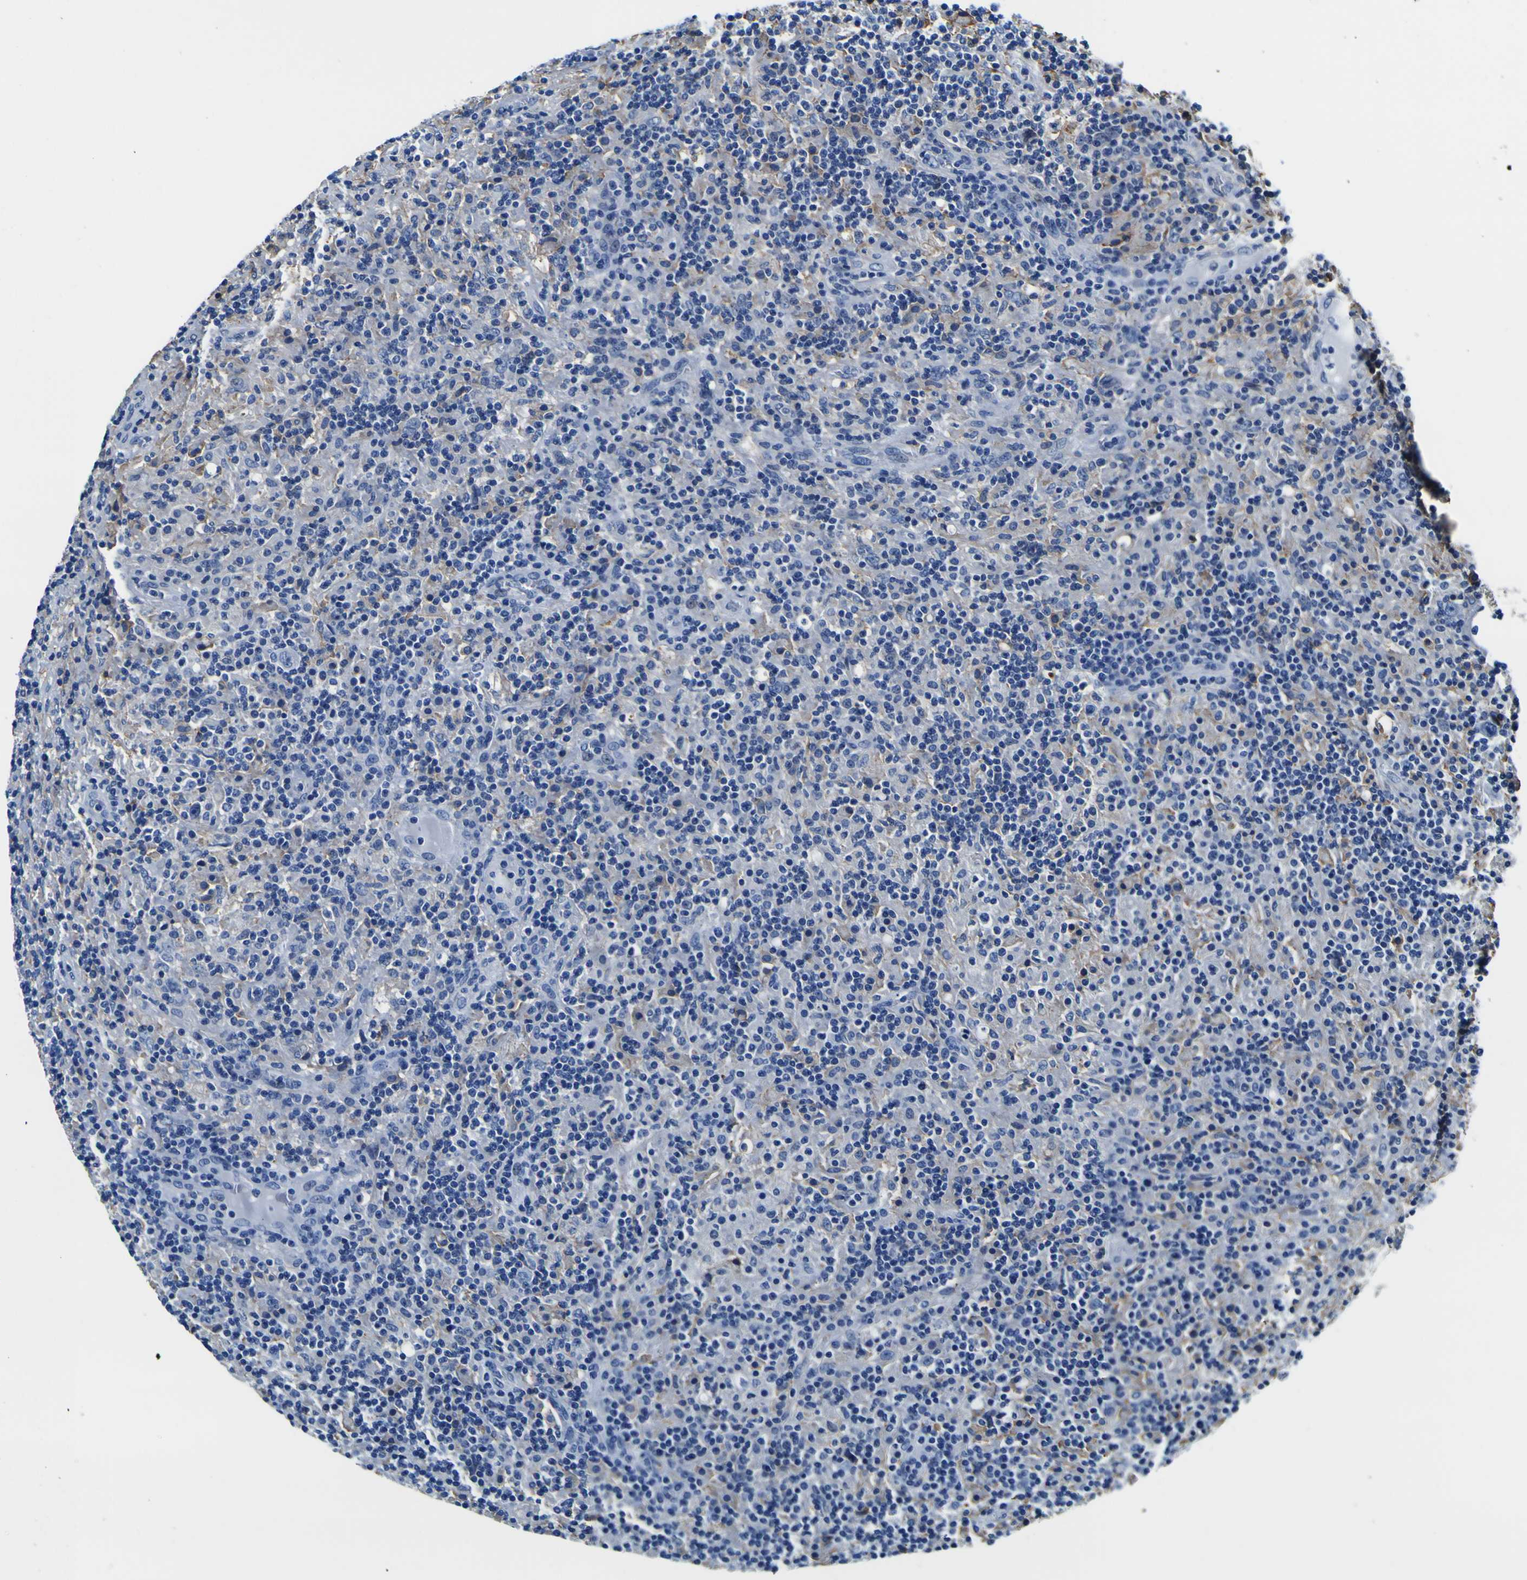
{"staining": {"intensity": "negative", "quantity": "none", "location": "none"}, "tissue": "lymphoma", "cell_type": "Tumor cells", "image_type": "cancer", "snomed": [{"axis": "morphology", "description": "Hodgkin's disease, NOS"}, {"axis": "topography", "description": "Lymph node"}], "caption": "The image demonstrates no staining of tumor cells in lymphoma.", "gene": "PXDN", "patient": {"sex": "male", "age": 70}}